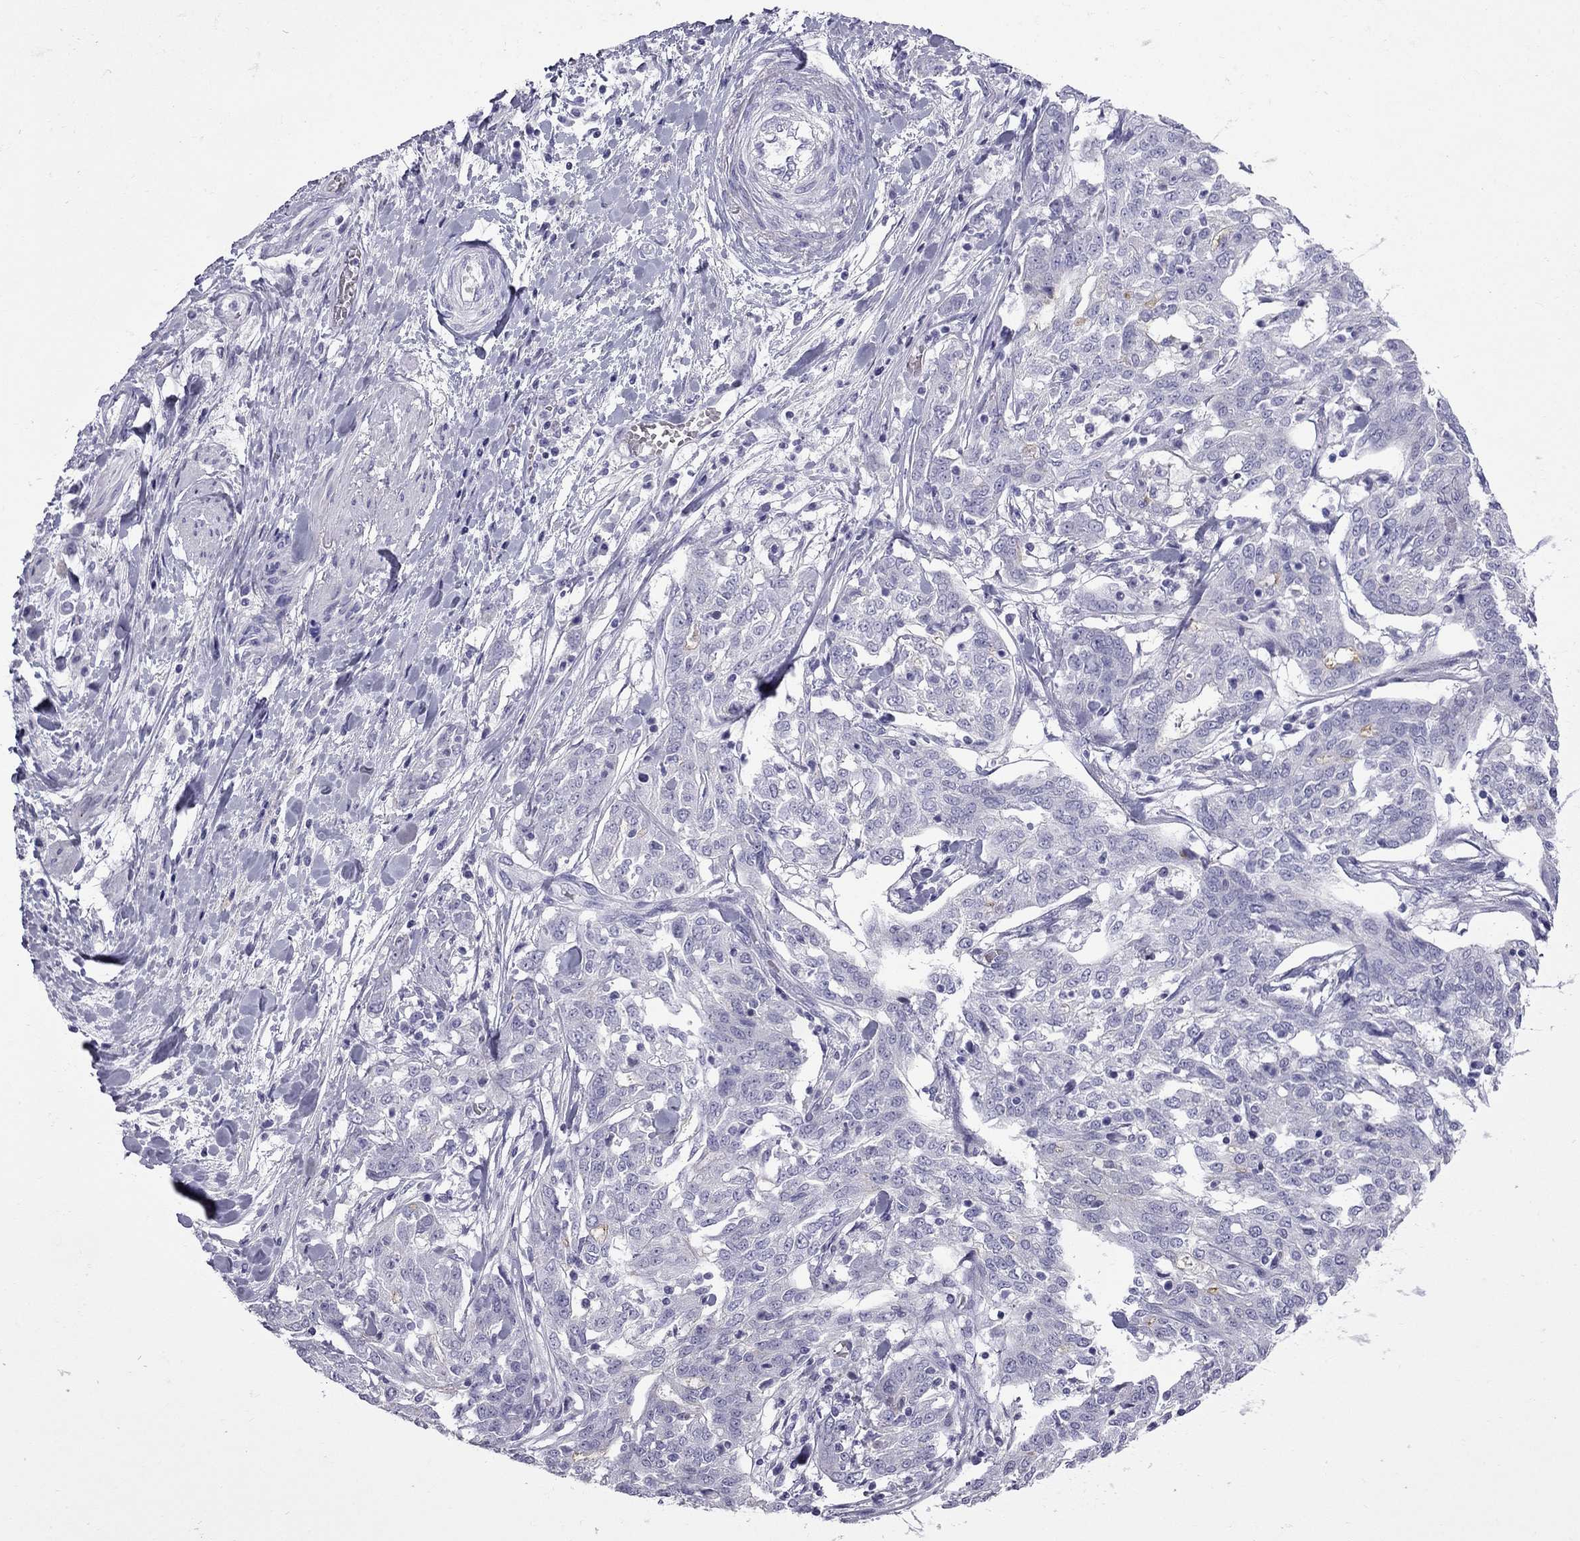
{"staining": {"intensity": "negative", "quantity": "none", "location": "none"}, "tissue": "ovarian cancer", "cell_type": "Tumor cells", "image_type": "cancer", "snomed": [{"axis": "morphology", "description": "Cystadenocarcinoma, serous, NOS"}, {"axis": "topography", "description": "Ovary"}], "caption": "This is a histopathology image of IHC staining of serous cystadenocarcinoma (ovarian), which shows no positivity in tumor cells.", "gene": "GJA8", "patient": {"sex": "female", "age": 67}}